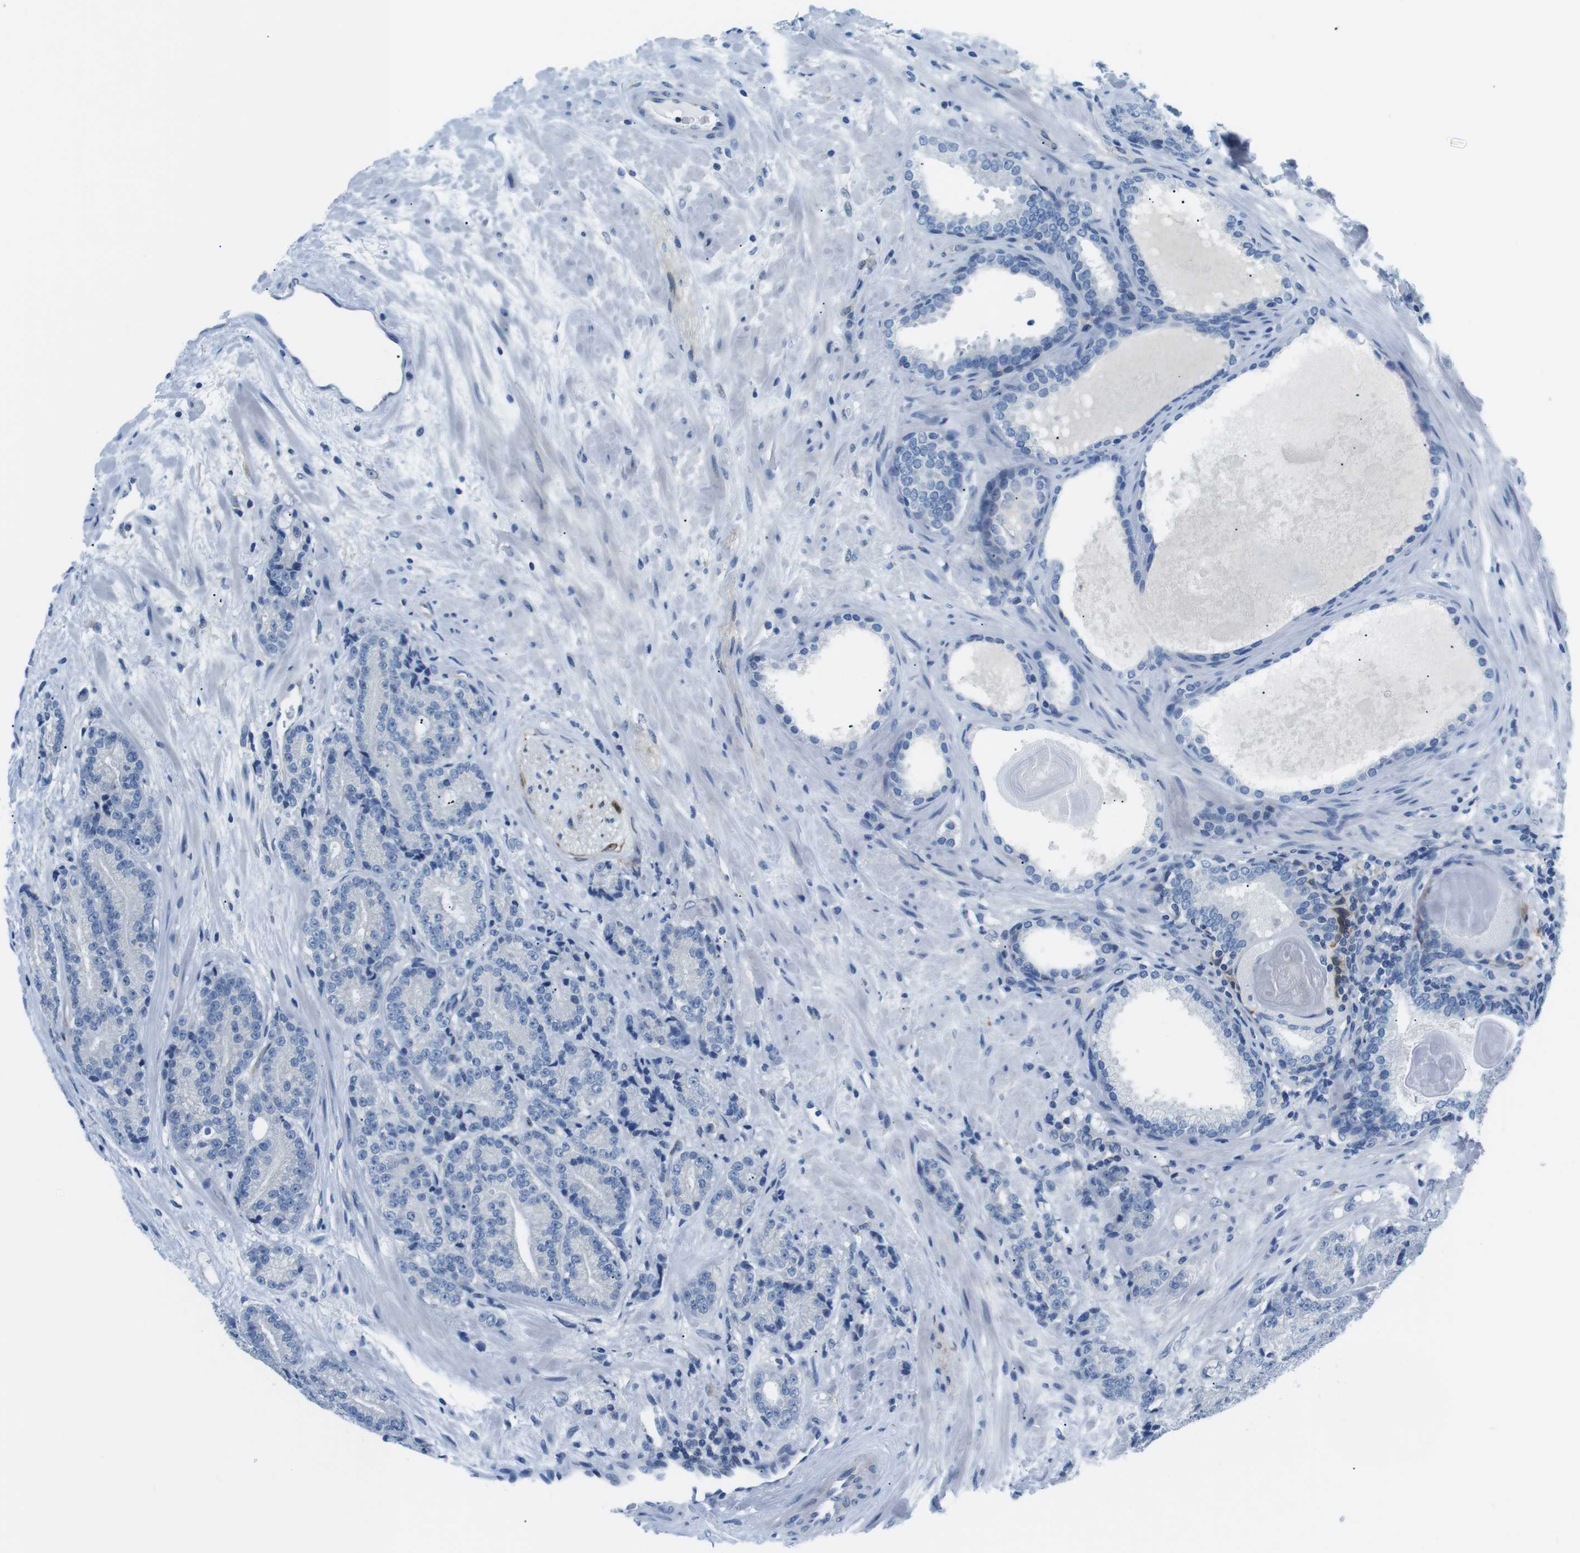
{"staining": {"intensity": "negative", "quantity": "none", "location": "none"}, "tissue": "prostate cancer", "cell_type": "Tumor cells", "image_type": "cancer", "snomed": [{"axis": "morphology", "description": "Adenocarcinoma, High grade"}, {"axis": "topography", "description": "Prostate"}], "caption": "IHC photomicrograph of human prostate high-grade adenocarcinoma stained for a protein (brown), which reveals no positivity in tumor cells.", "gene": "PHLDA1", "patient": {"sex": "male", "age": 61}}